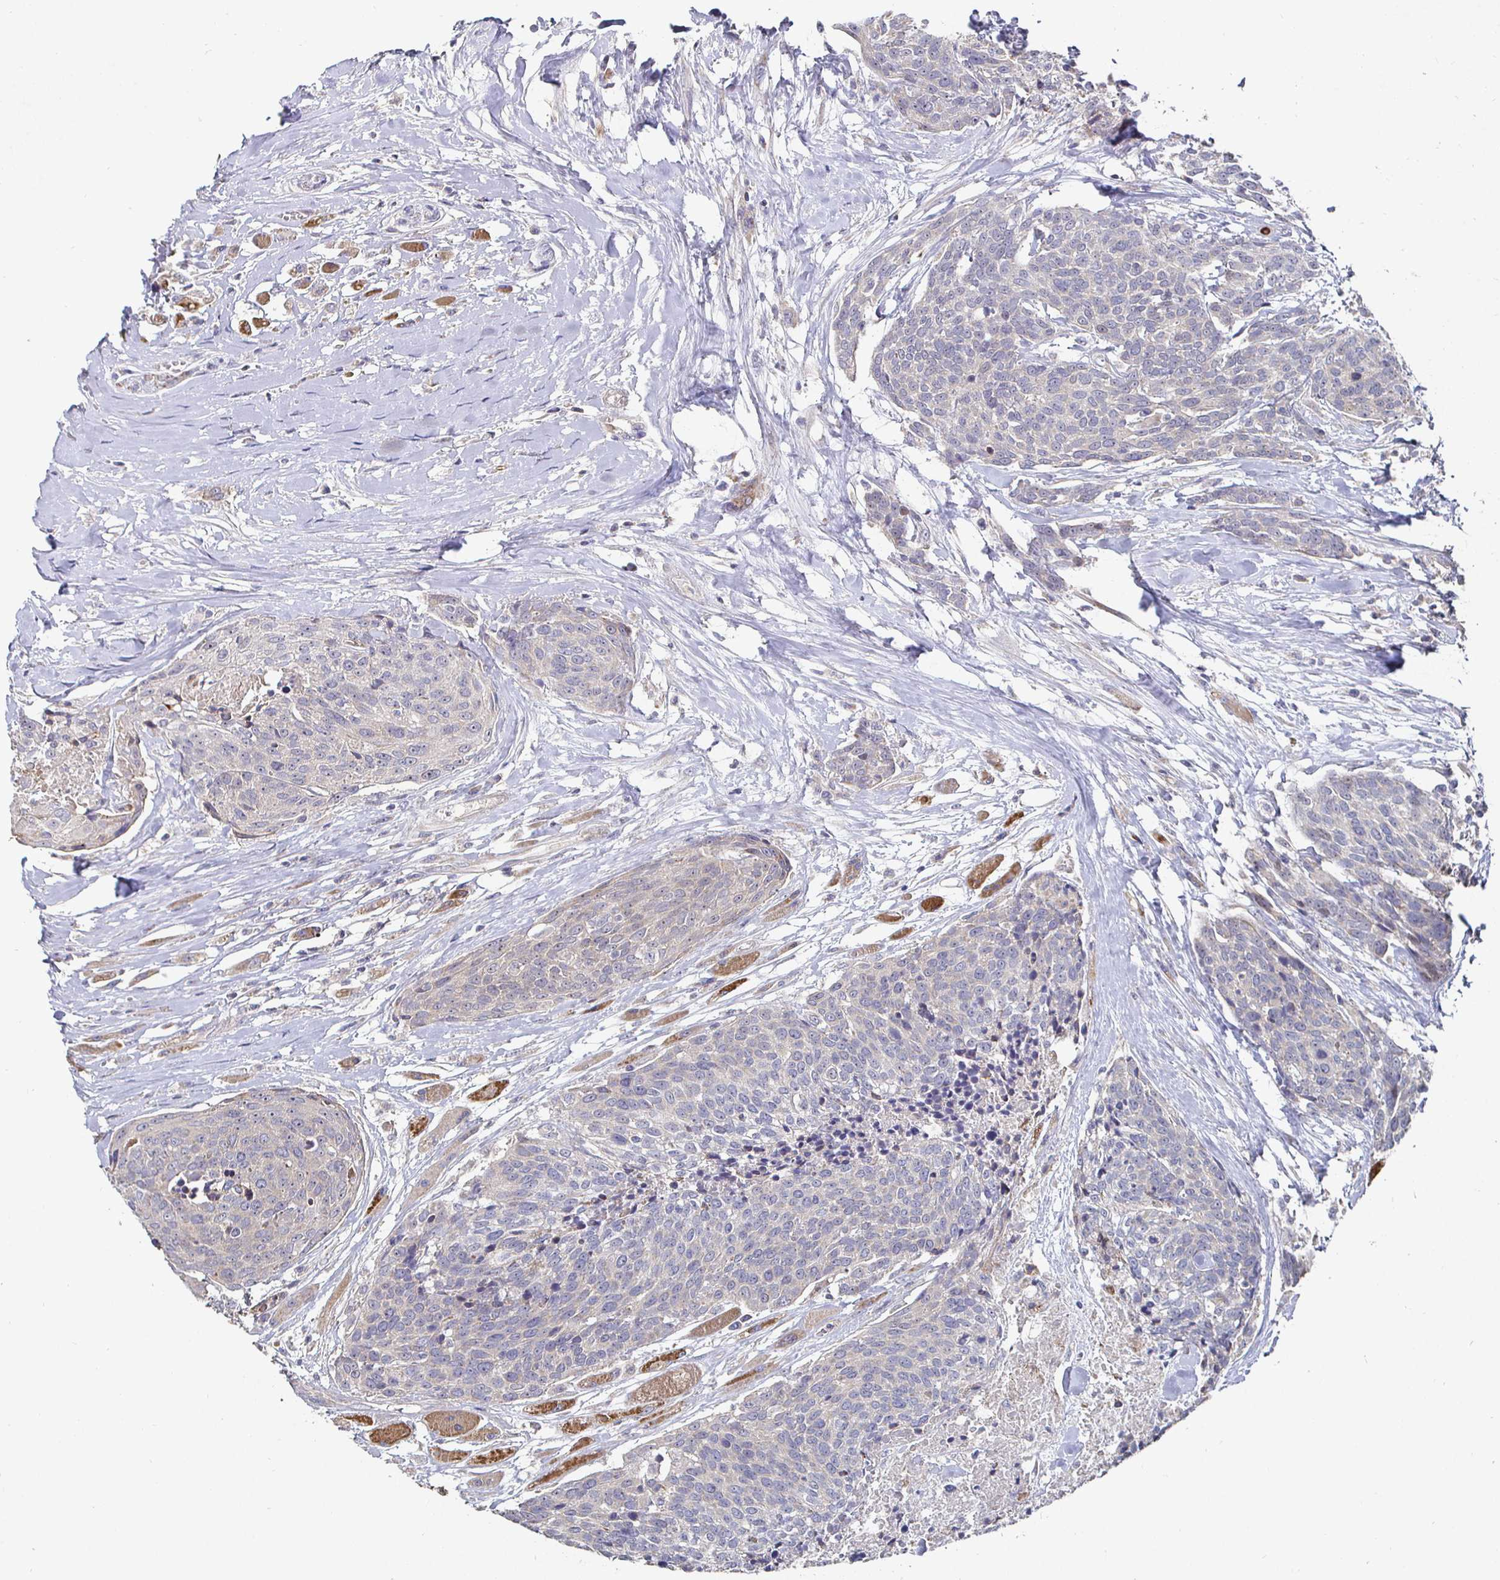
{"staining": {"intensity": "negative", "quantity": "none", "location": "none"}, "tissue": "head and neck cancer", "cell_type": "Tumor cells", "image_type": "cancer", "snomed": [{"axis": "morphology", "description": "Squamous cell carcinoma, NOS"}, {"axis": "topography", "description": "Oral tissue"}, {"axis": "topography", "description": "Head-Neck"}], "caption": "This is an immunohistochemistry photomicrograph of human head and neck squamous cell carcinoma. There is no positivity in tumor cells.", "gene": "NRSN1", "patient": {"sex": "male", "age": 64}}